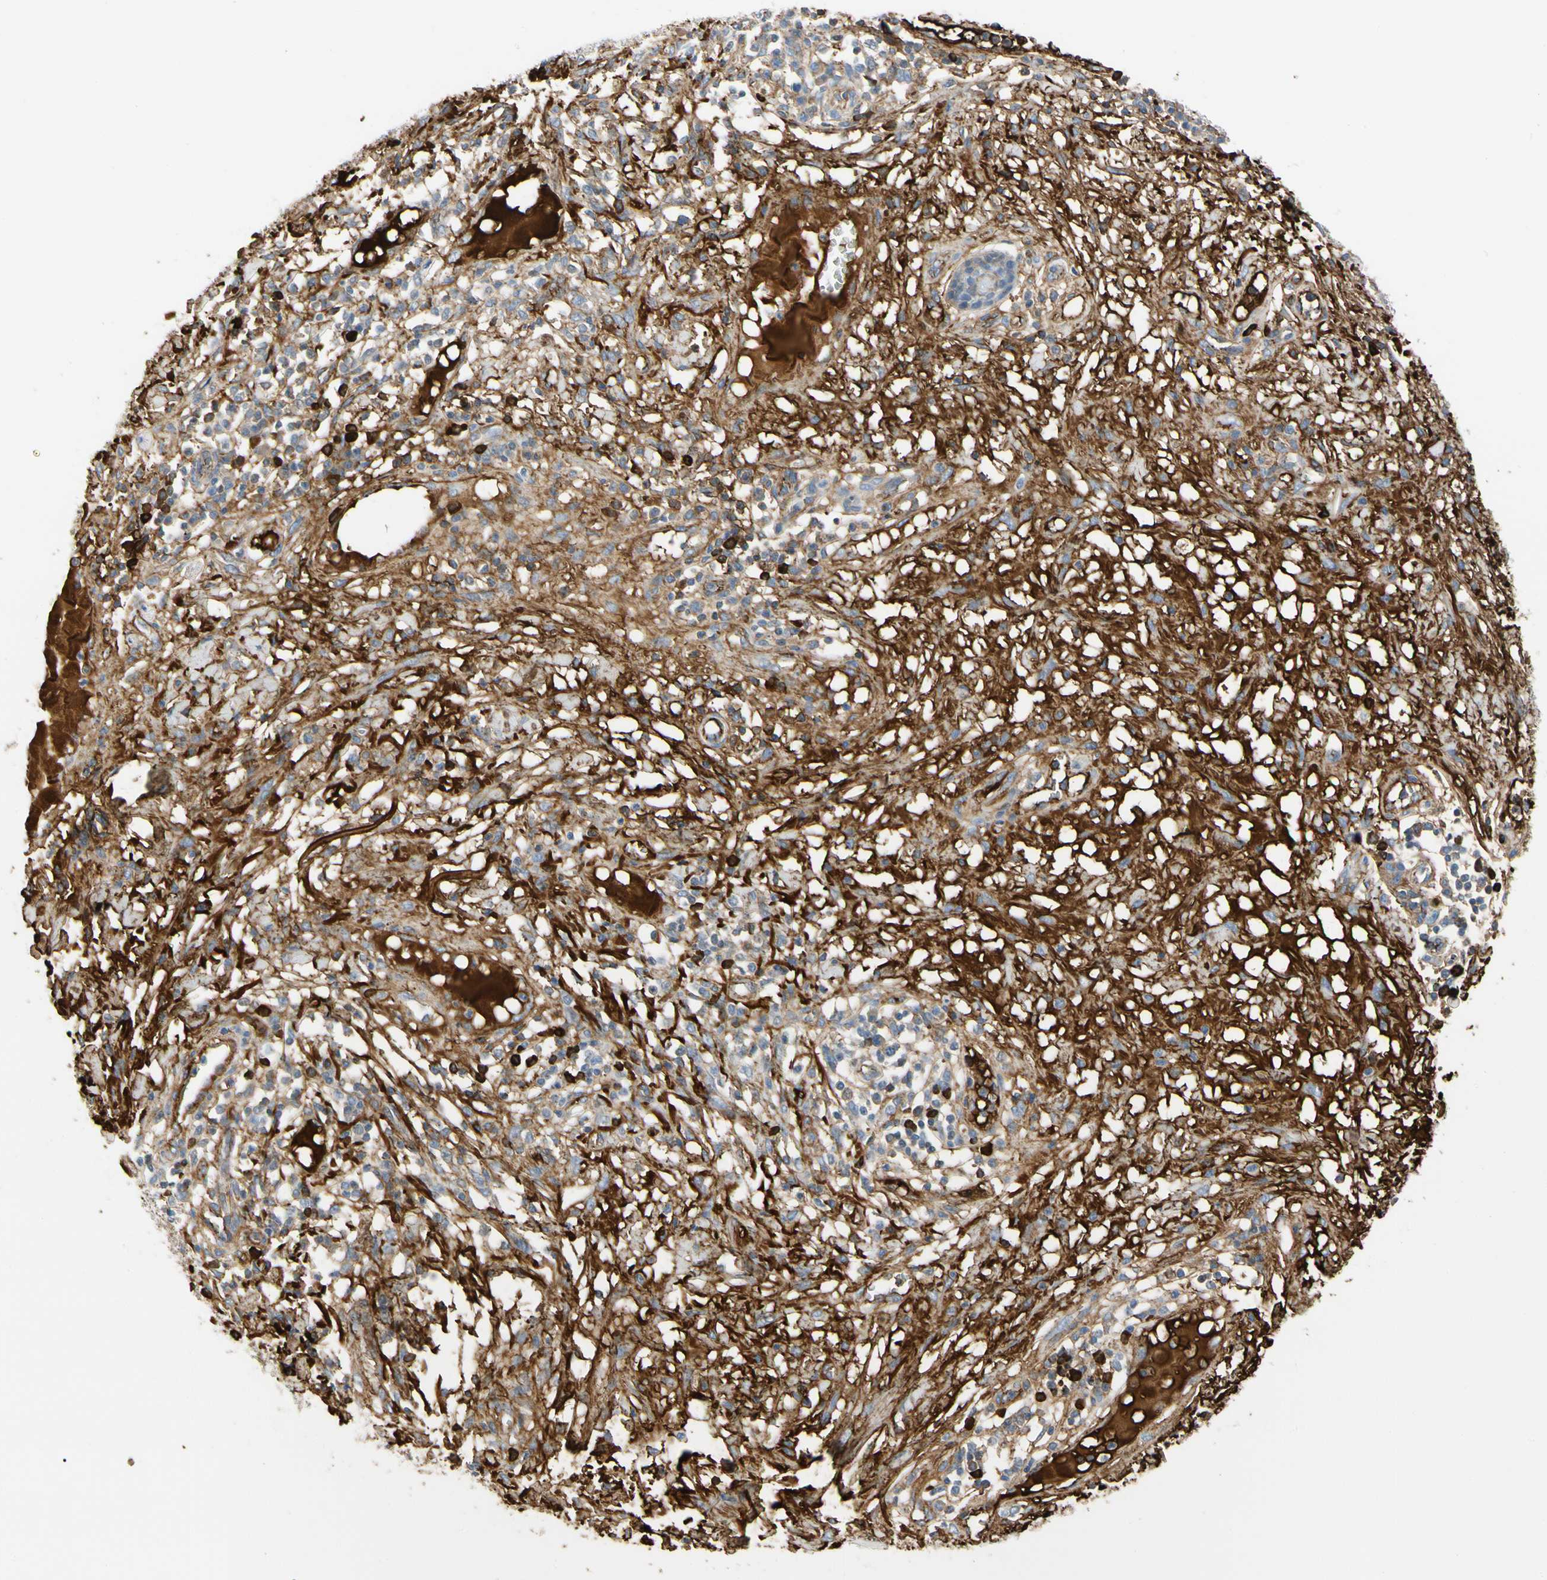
{"staining": {"intensity": "moderate", "quantity": ">75%", "location": "cytoplasmic/membranous"}, "tissue": "skin cancer", "cell_type": "Tumor cells", "image_type": "cancer", "snomed": [{"axis": "morphology", "description": "Squamous cell carcinoma, NOS"}, {"axis": "topography", "description": "Skin"}], "caption": "Moderate cytoplasmic/membranous expression for a protein is seen in about >75% of tumor cells of skin cancer (squamous cell carcinoma) using immunohistochemistry.", "gene": "FGB", "patient": {"sex": "female", "age": 78}}